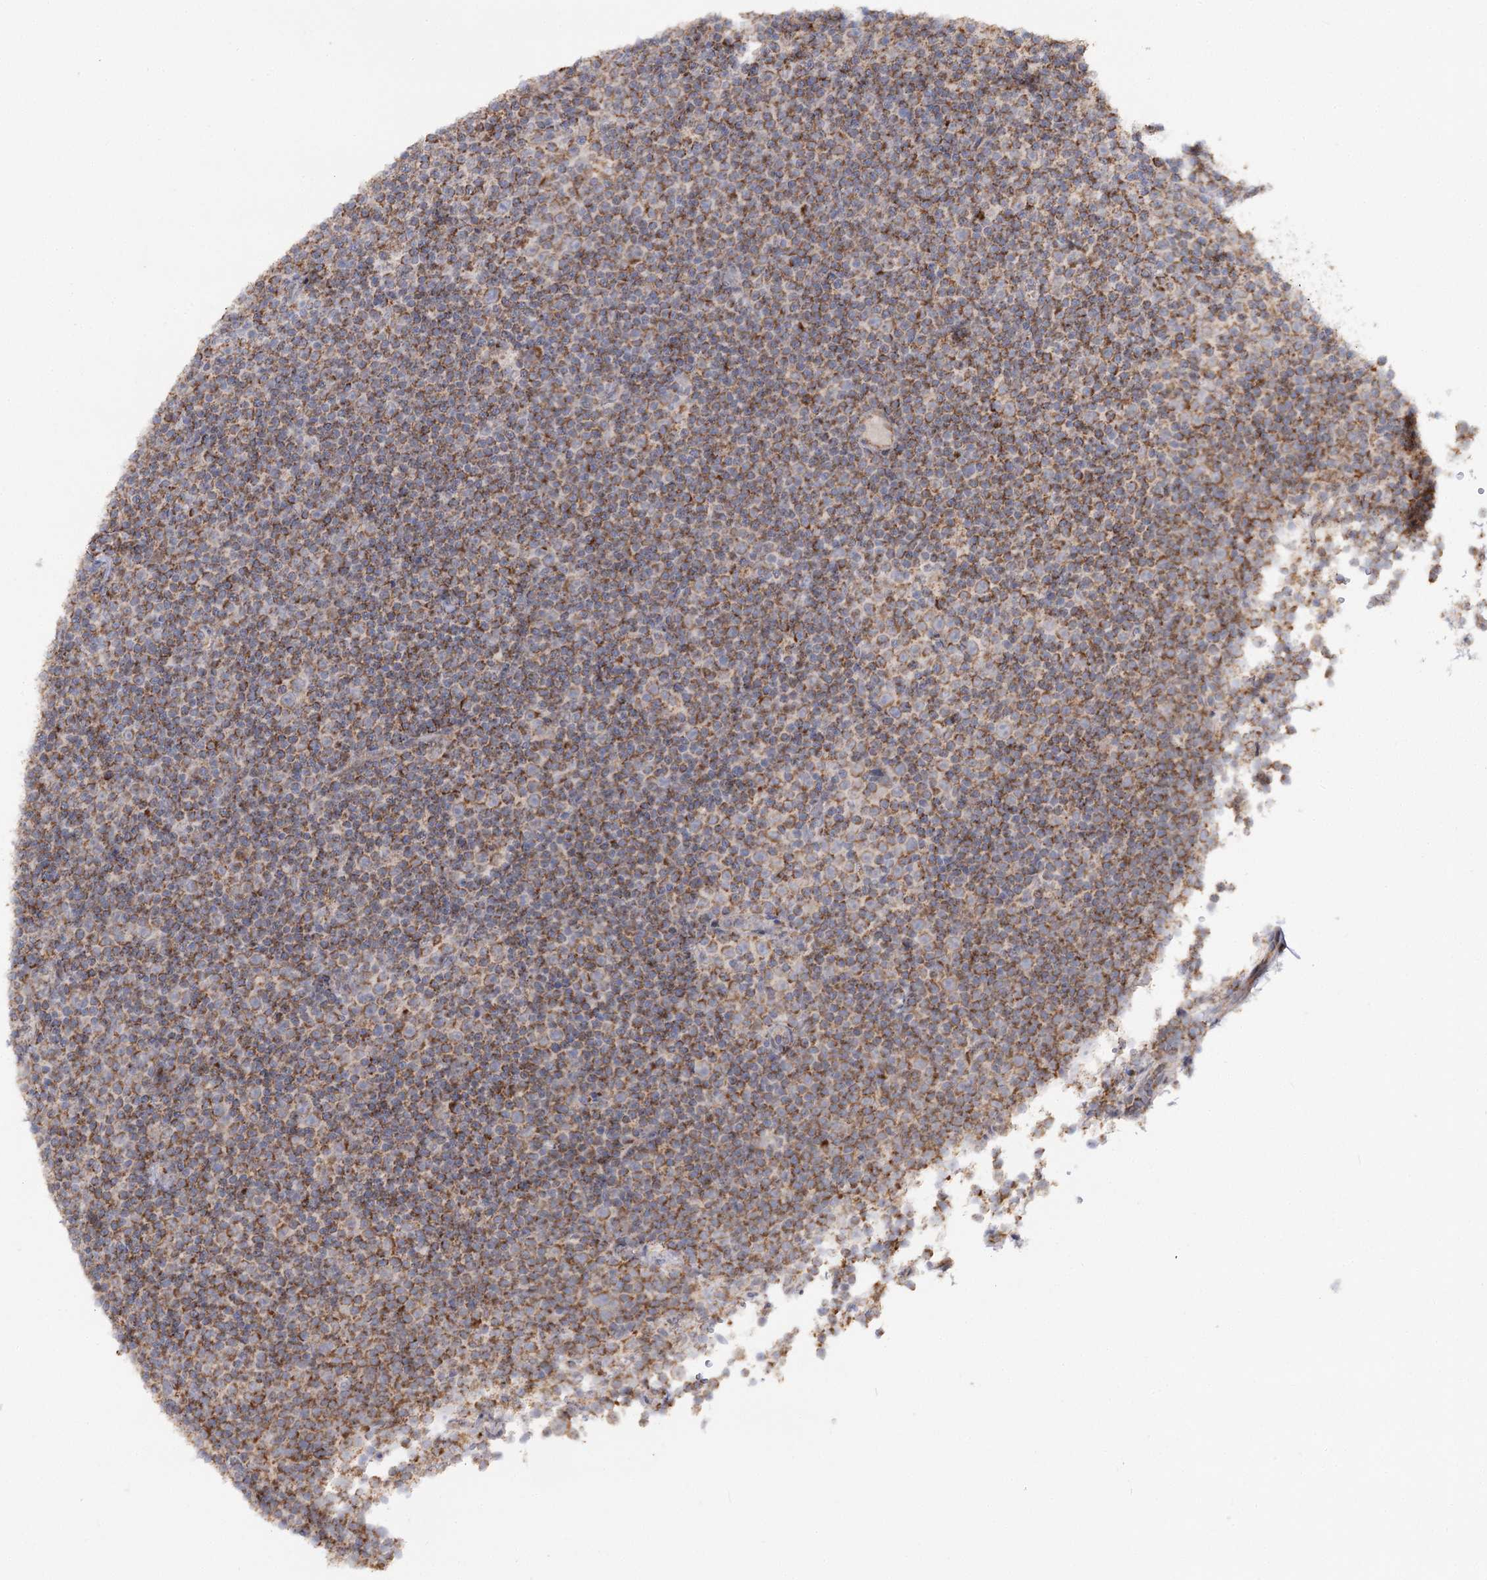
{"staining": {"intensity": "moderate", "quantity": ">75%", "location": "cytoplasmic/membranous"}, "tissue": "lymphoma", "cell_type": "Tumor cells", "image_type": "cancer", "snomed": [{"axis": "morphology", "description": "Malignant lymphoma, non-Hodgkin's type, Low grade"}, {"axis": "topography", "description": "Lymph node"}], "caption": "Lymphoma was stained to show a protein in brown. There is medium levels of moderate cytoplasmic/membranous positivity in about >75% of tumor cells.", "gene": "CBR4", "patient": {"sex": "female", "age": 67}}